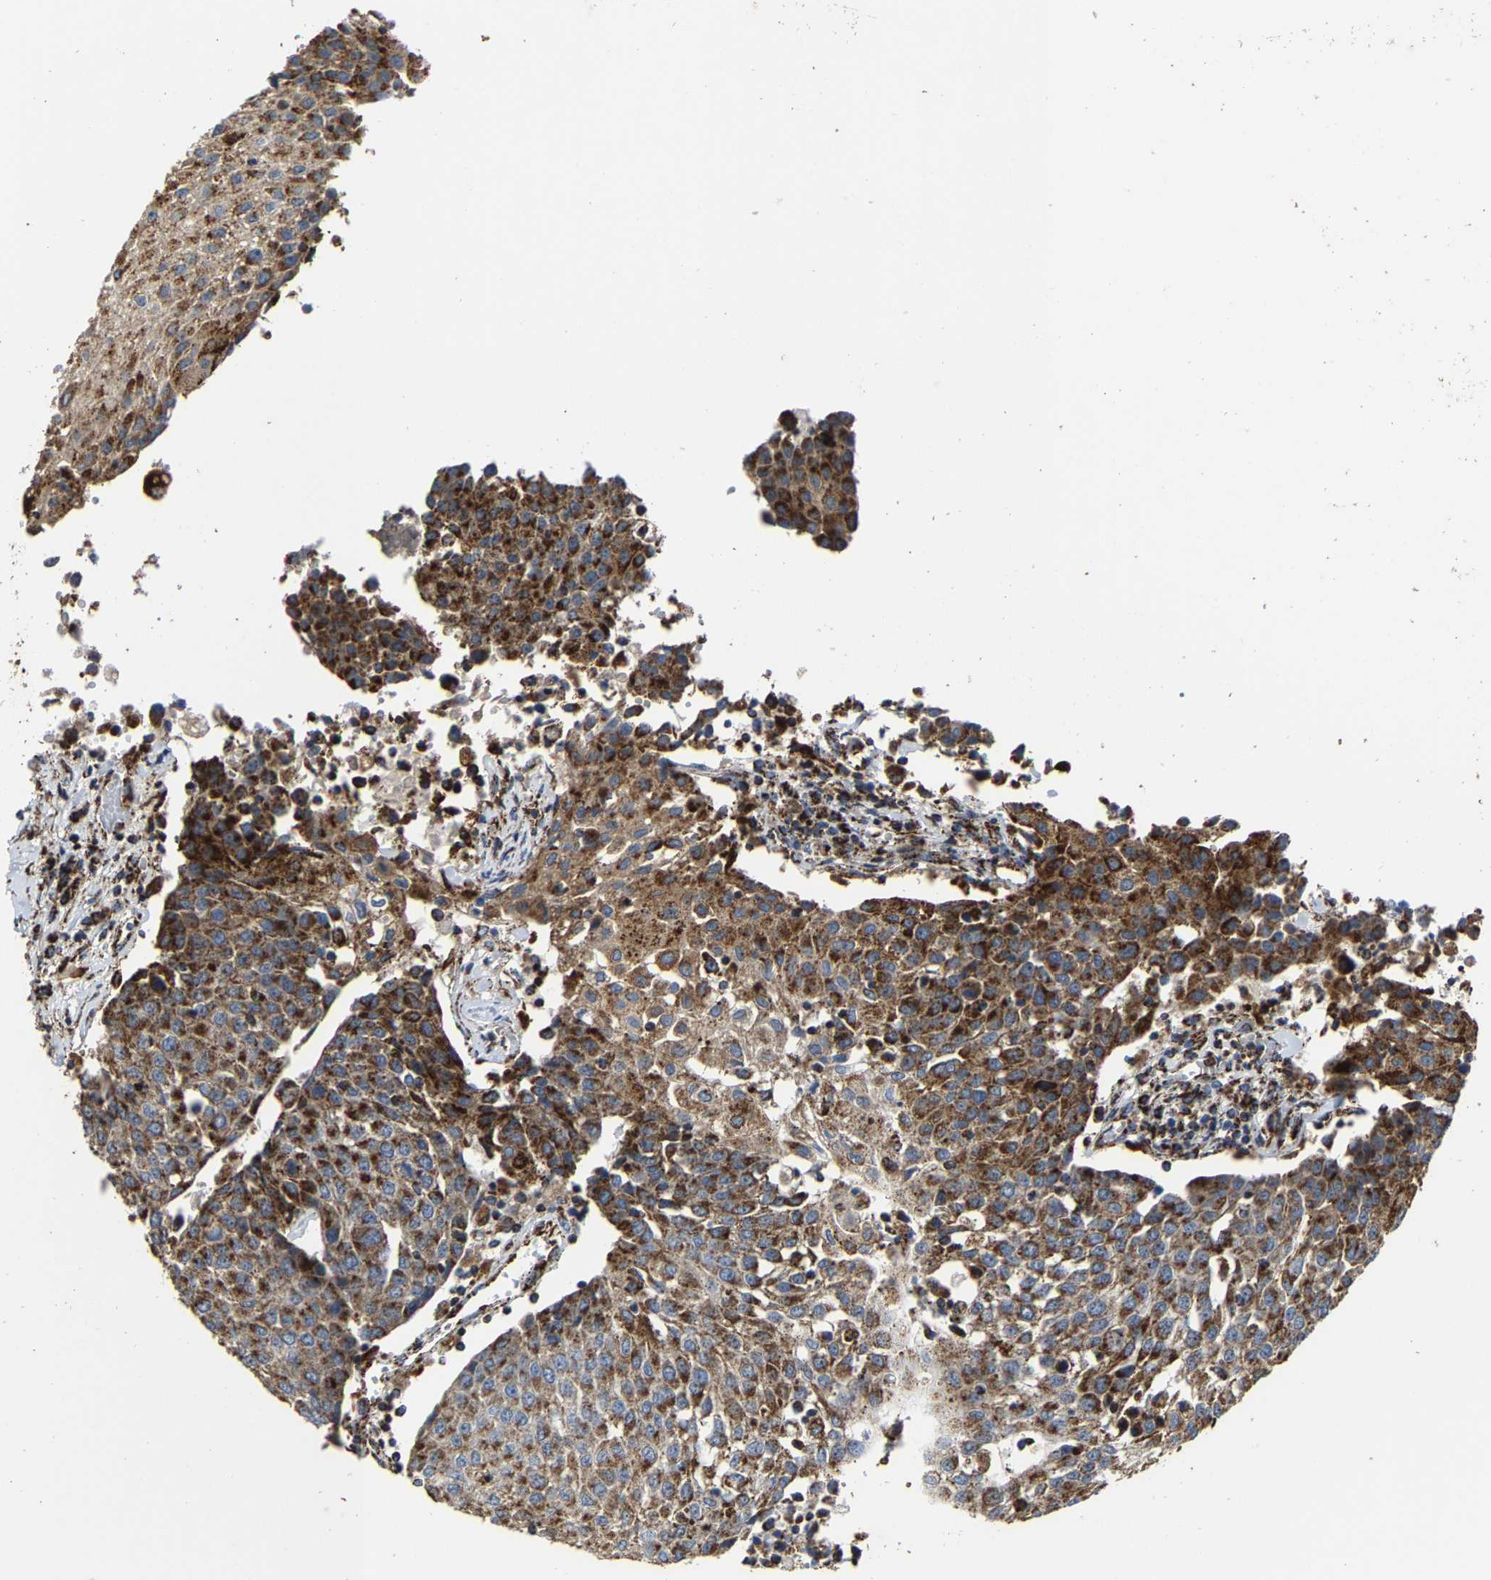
{"staining": {"intensity": "strong", "quantity": ">75%", "location": "cytoplasmic/membranous"}, "tissue": "urothelial cancer", "cell_type": "Tumor cells", "image_type": "cancer", "snomed": [{"axis": "morphology", "description": "Urothelial carcinoma, High grade"}, {"axis": "topography", "description": "Urinary bladder"}], "caption": "A photomicrograph showing strong cytoplasmic/membranous staining in about >75% of tumor cells in high-grade urothelial carcinoma, as visualized by brown immunohistochemical staining.", "gene": "NDUFV3", "patient": {"sex": "female", "age": 85}}